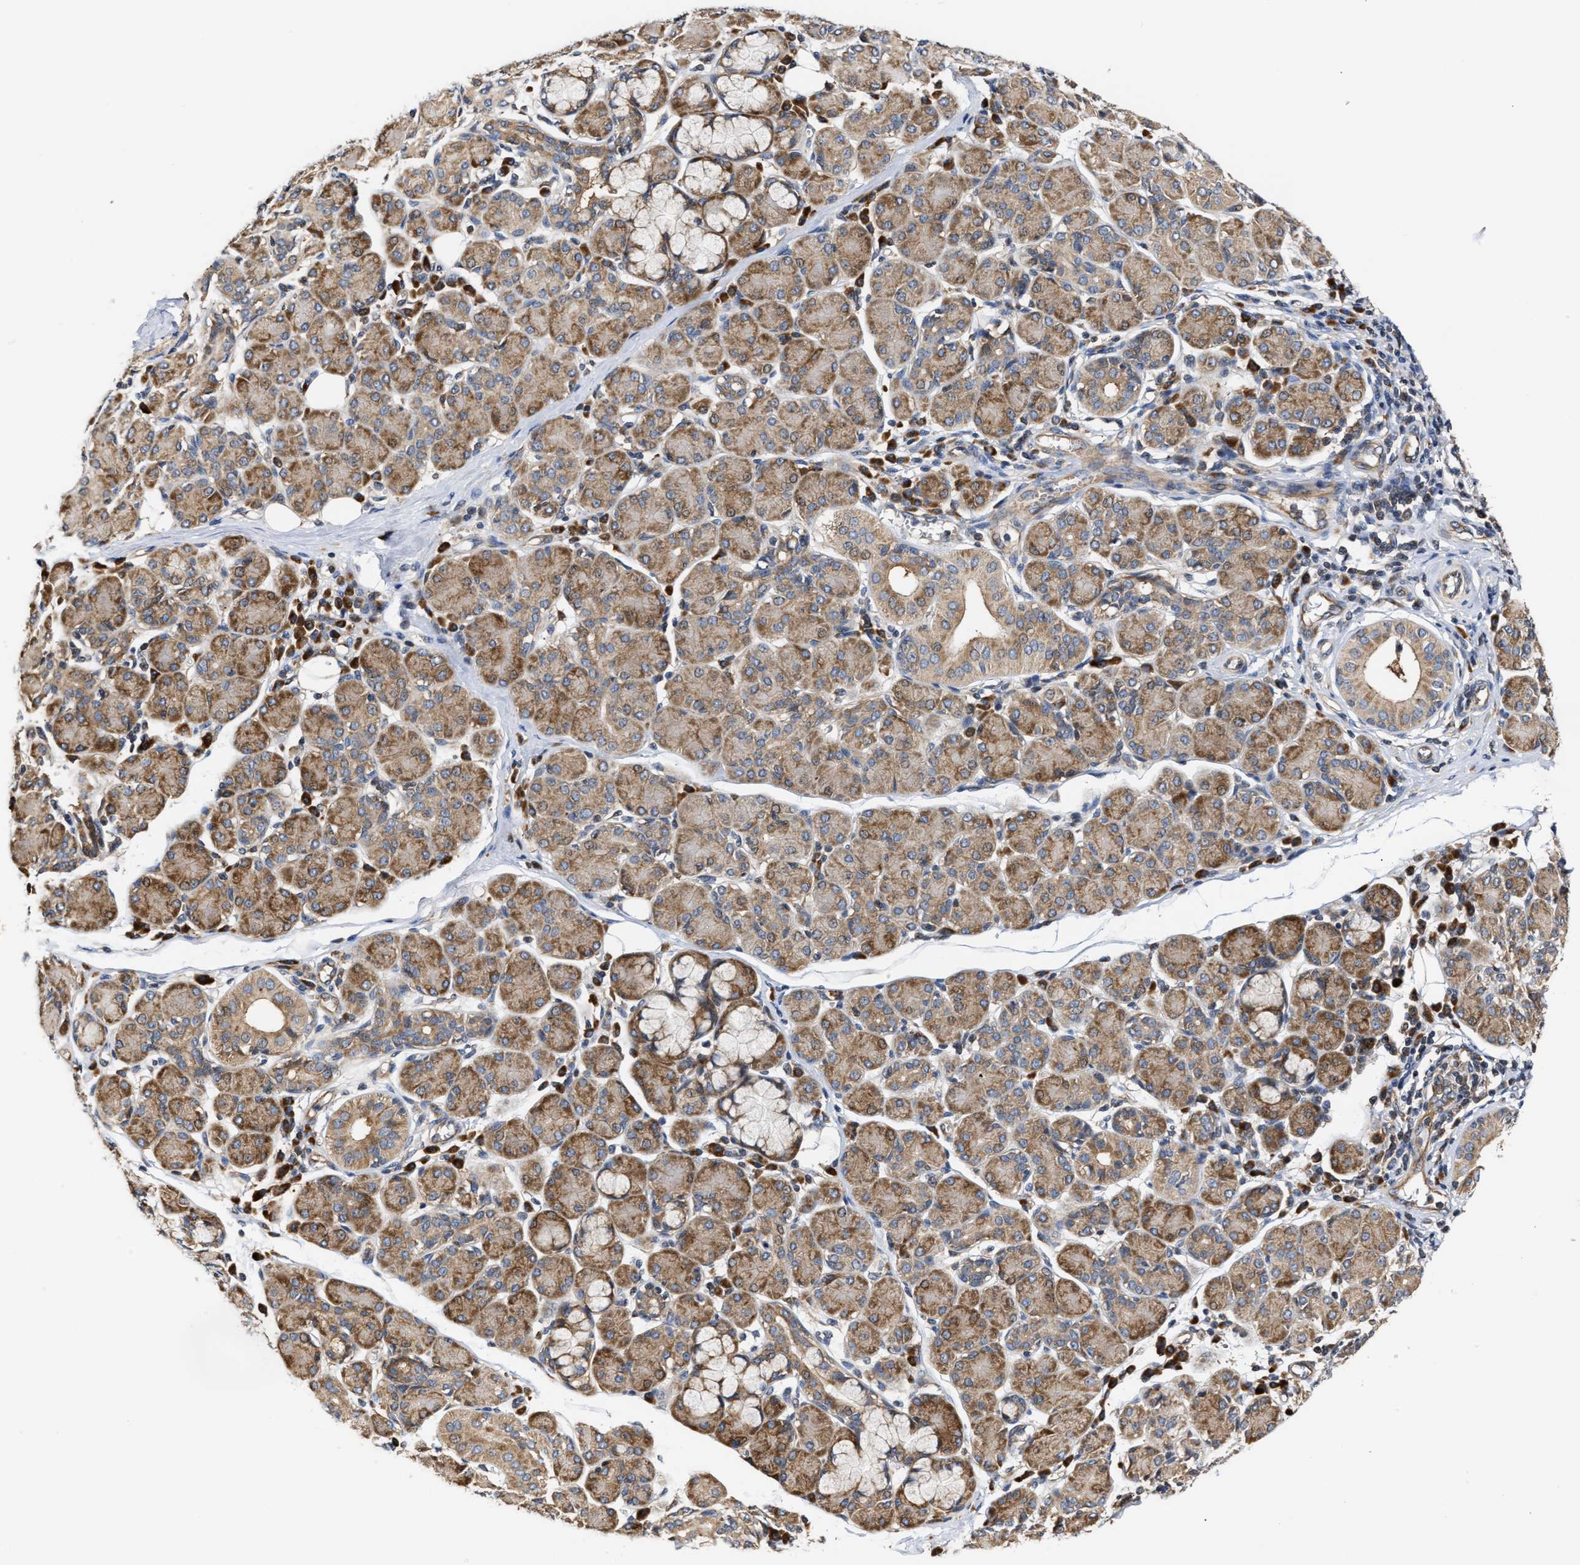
{"staining": {"intensity": "moderate", "quantity": "25%-75%", "location": "cytoplasmic/membranous"}, "tissue": "salivary gland", "cell_type": "Glandular cells", "image_type": "normal", "snomed": [{"axis": "morphology", "description": "Normal tissue, NOS"}, {"axis": "morphology", "description": "Inflammation, NOS"}, {"axis": "topography", "description": "Lymph node"}, {"axis": "topography", "description": "Salivary gland"}], "caption": "About 25%-75% of glandular cells in normal human salivary gland reveal moderate cytoplasmic/membranous protein positivity as visualized by brown immunohistochemical staining.", "gene": "CLIP2", "patient": {"sex": "male", "age": 3}}